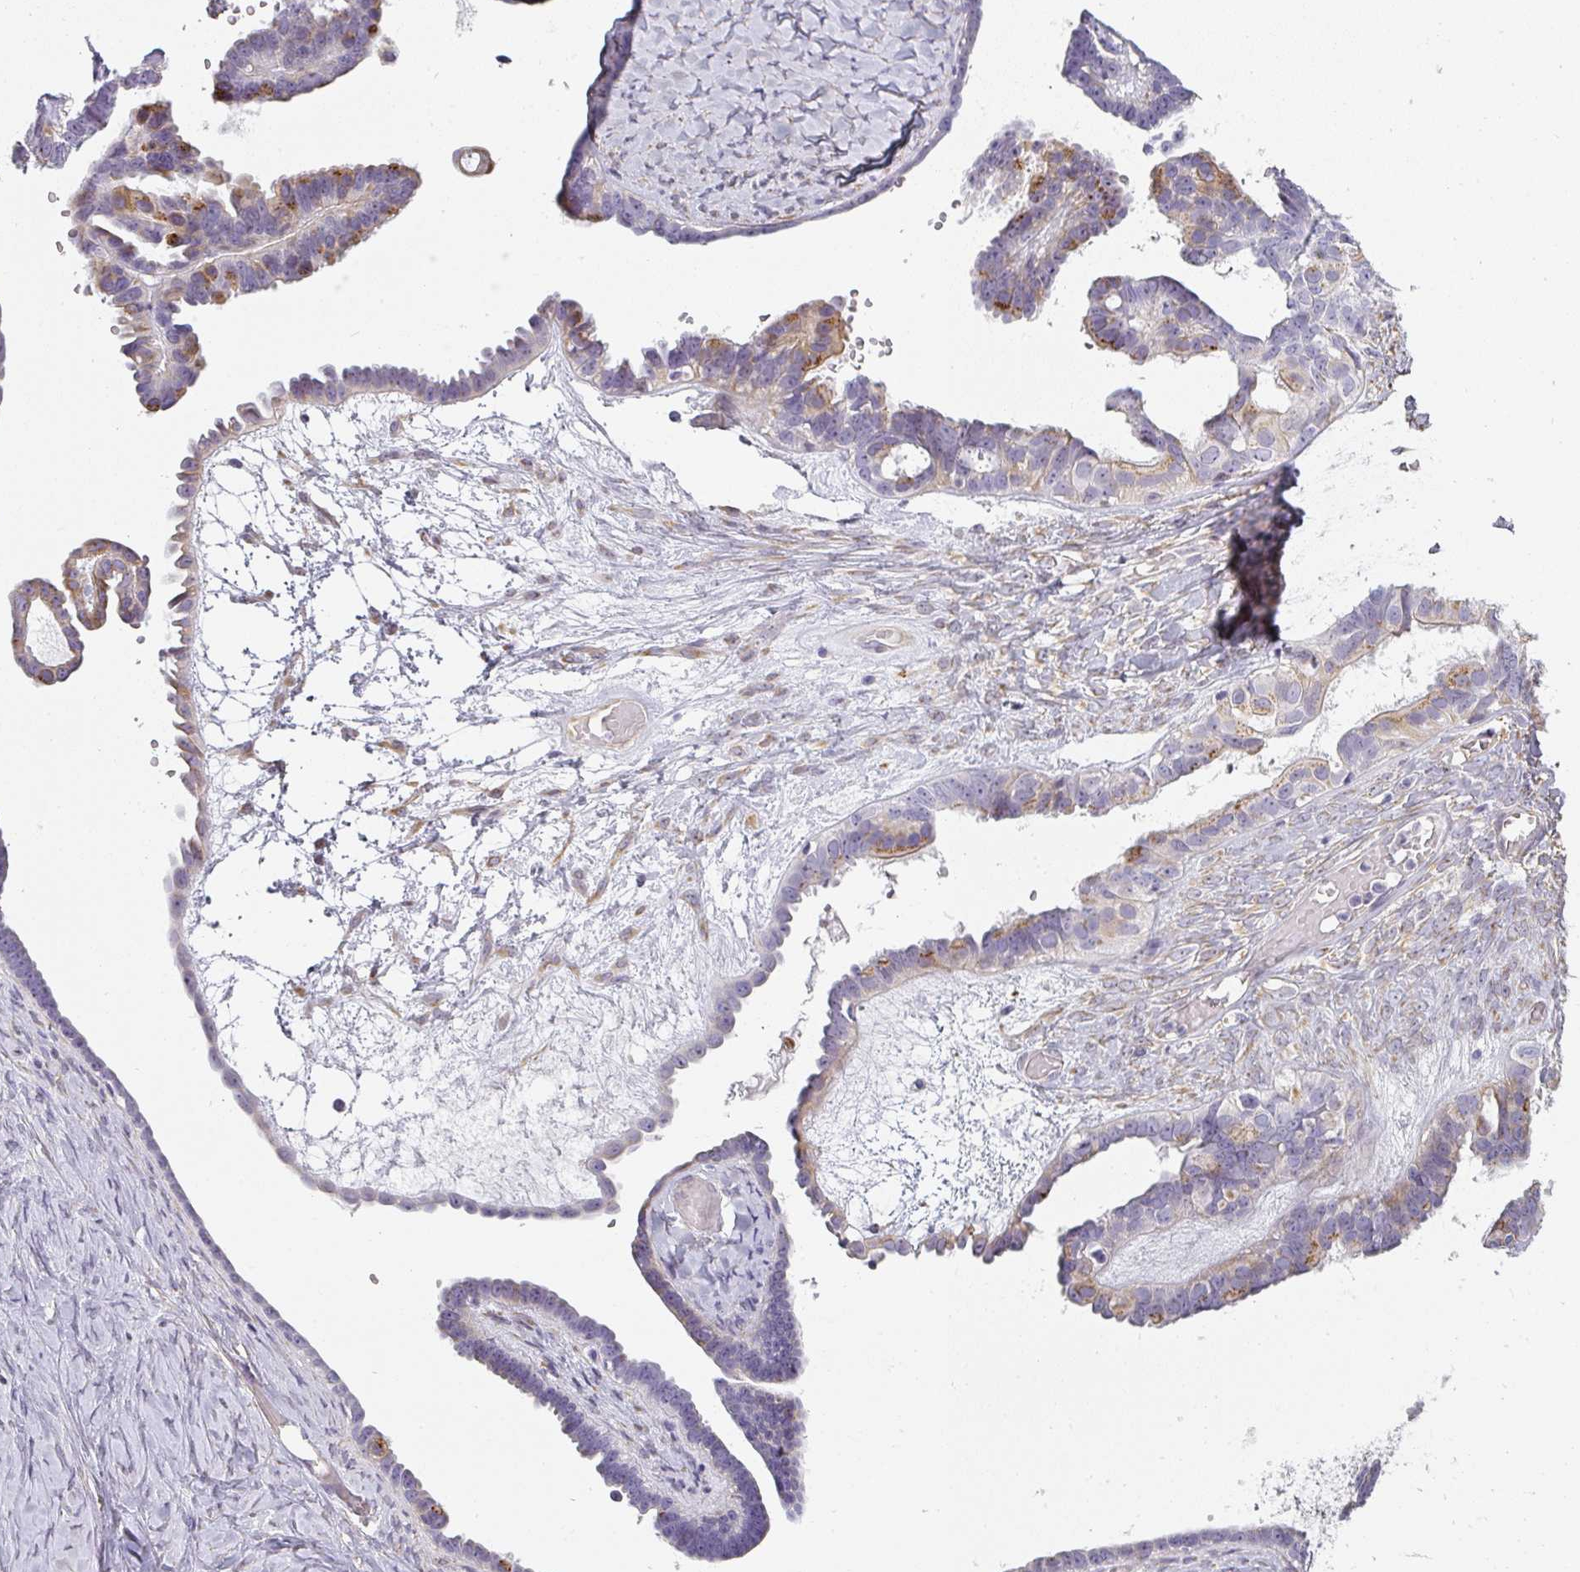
{"staining": {"intensity": "moderate", "quantity": "<25%", "location": "cytoplasmic/membranous"}, "tissue": "ovarian cancer", "cell_type": "Tumor cells", "image_type": "cancer", "snomed": [{"axis": "morphology", "description": "Cystadenocarcinoma, serous, NOS"}, {"axis": "topography", "description": "Ovary"}], "caption": "Immunohistochemical staining of human ovarian serous cystadenocarcinoma demonstrates low levels of moderate cytoplasmic/membranous staining in approximately <25% of tumor cells.", "gene": "ATP8B2", "patient": {"sex": "female", "age": 69}}